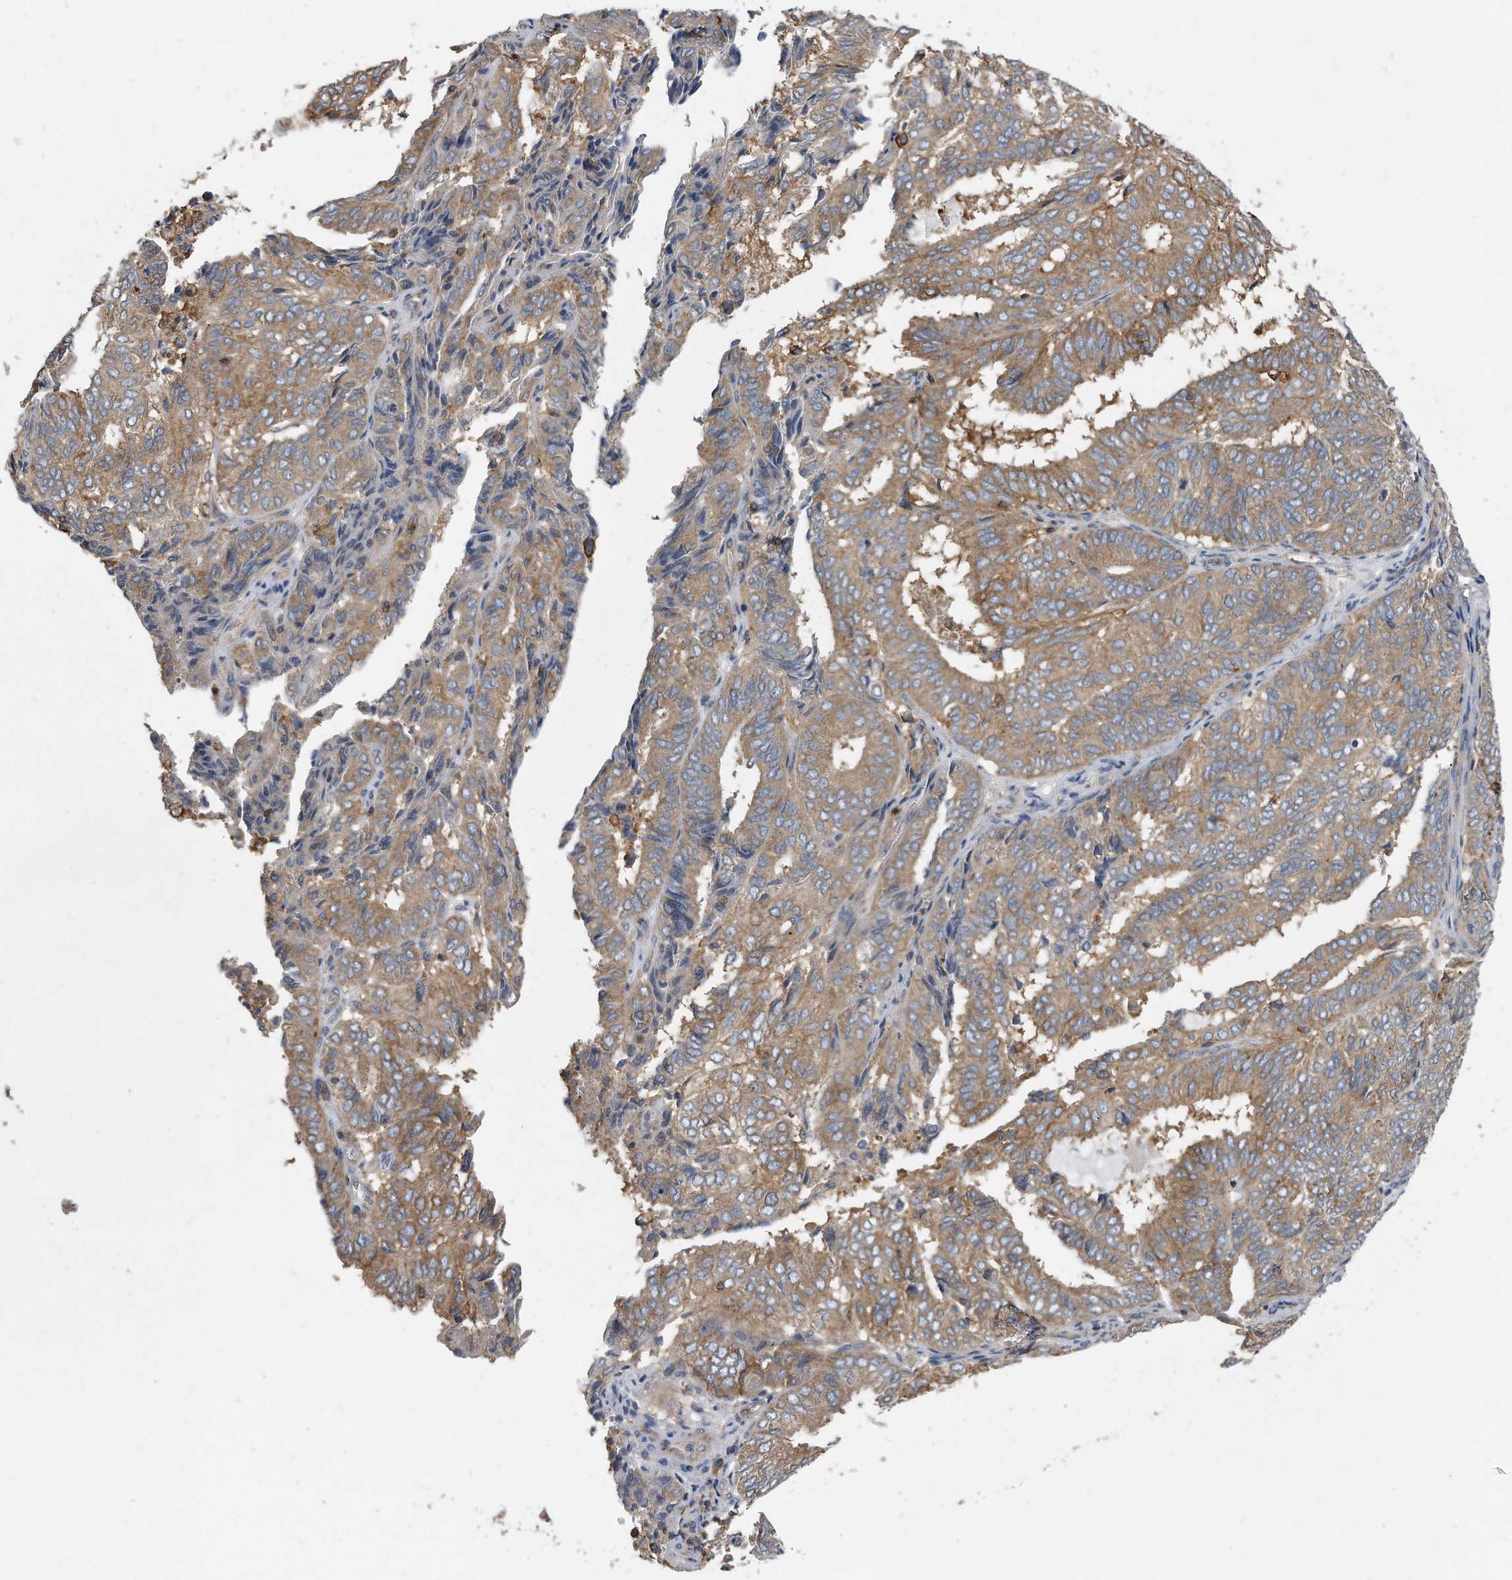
{"staining": {"intensity": "moderate", "quantity": ">75%", "location": "cytoplasmic/membranous"}, "tissue": "endometrial cancer", "cell_type": "Tumor cells", "image_type": "cancer", "snomed": [{"axis": "morphology", "description": "Adenocarcinoma, NOS"}, {"axis": "topography", "description": "Uterus"}], "caption": "A high-resolution micrograph shows immunohistochemistry staining of endometrial cancer, which displays moderate cytoplasmic/membranous positivity in approximately >75% of tumor cells.", "gene": "ATG5", "patient": {"sex": "female", "age": 60}}